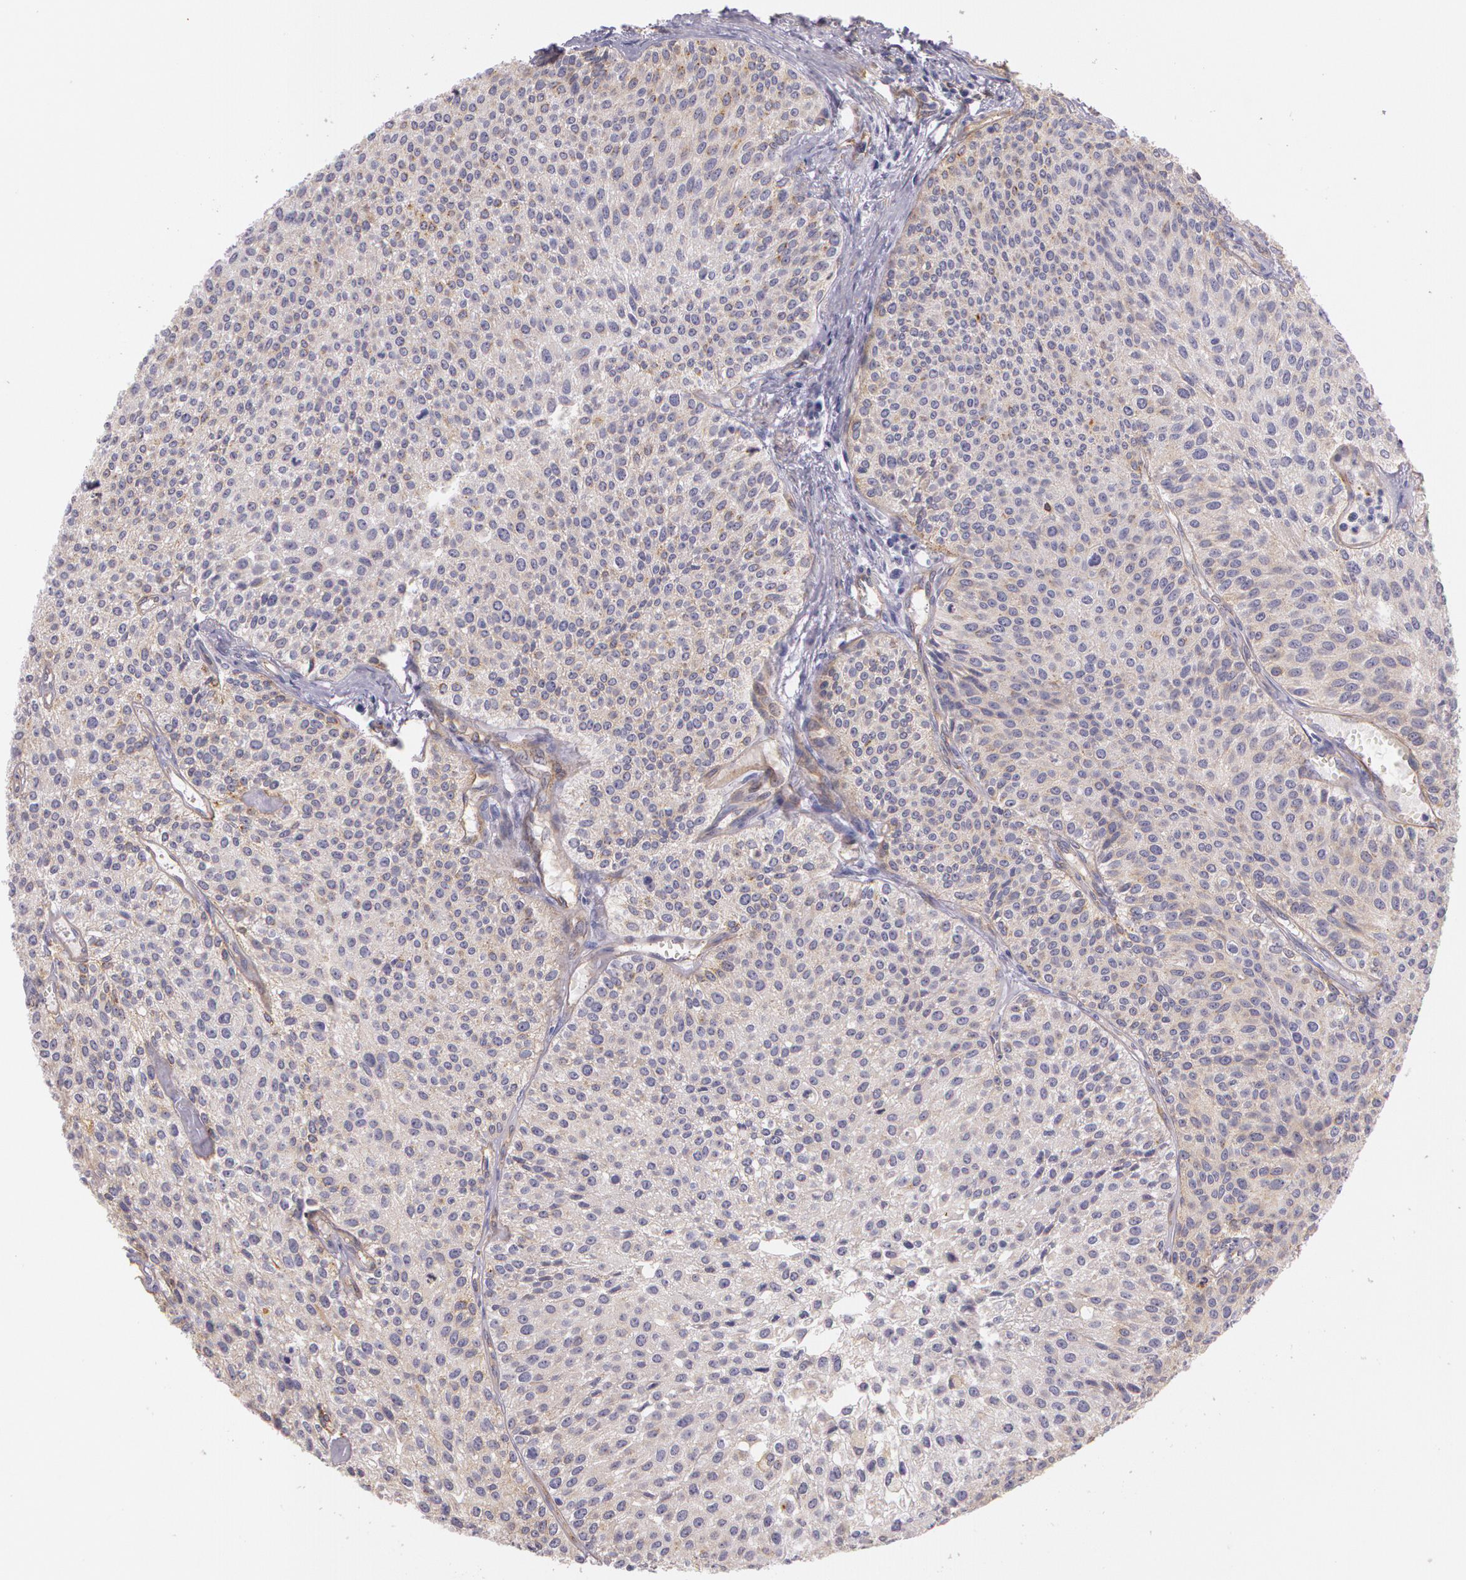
{"staining": {"intensity": "weak", "quantity": "25%-75%", "location": "cytoplasmic/membranous"}, "tissue": "urothelial cancer", "cell_type": "Tumor cells", "image_type": "cancer", "snomed": [{"axis": "morphology", "description": "Urothelial carcinoma, Low grade"}, {"axis": "topography", "description": "Urinary bladder"}], "caption": "Urothelial carcinoma (low-grade) tissue shows weak cytoplasmic/membranous expression in approximately 25%-75% of tumor cells, visualized by immunohistochemistry.", "gene": "APP", "patient": {"sex": "female", "age": 73}}